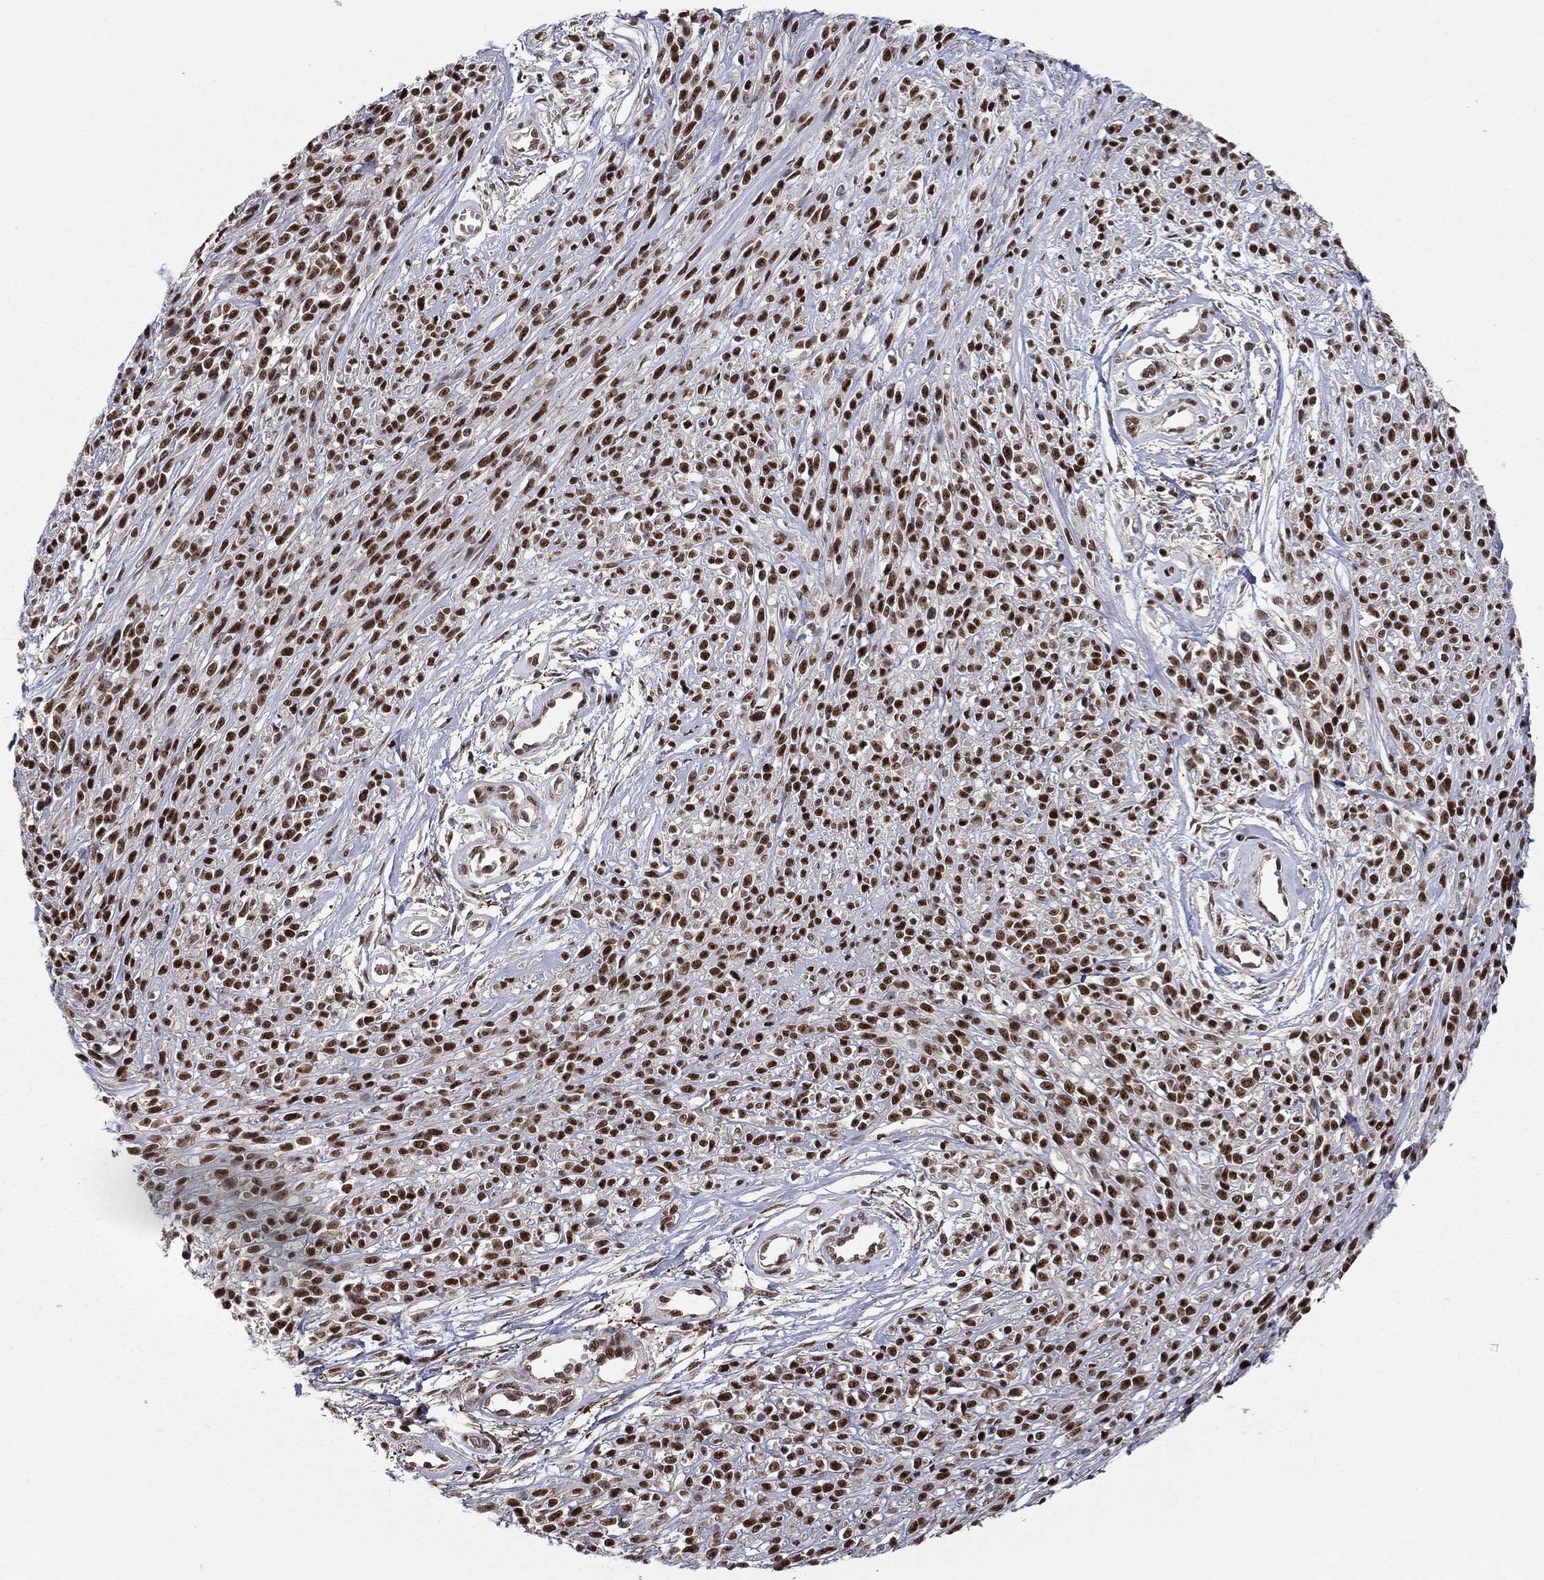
{"staining": {"intensity": "strong", "quantity": ">75%", "location": "nuclear"}, "tissue": "melanoma", "cell_type": "Tumor cells", "image_type": "cancer", "snomed": [{"axis": "morphology", "description": "Malignant melanoma, NOS"}, {"axis": "topography", "description": "Skin"}, {"axis": "topography", "description": "Skin of trunk"}], "caption": "Melanoma stained with immunohistochemistry exhibits strong nuclear positivity in approximately >75% of tumor cells. The protein of interest is stained brown, and the nuclei are stained in blue (DAB IHC with brightfield microscopy, high magnification).", "gene": "GPALPP1", "patient": {"sex": "male", "age": 74}}